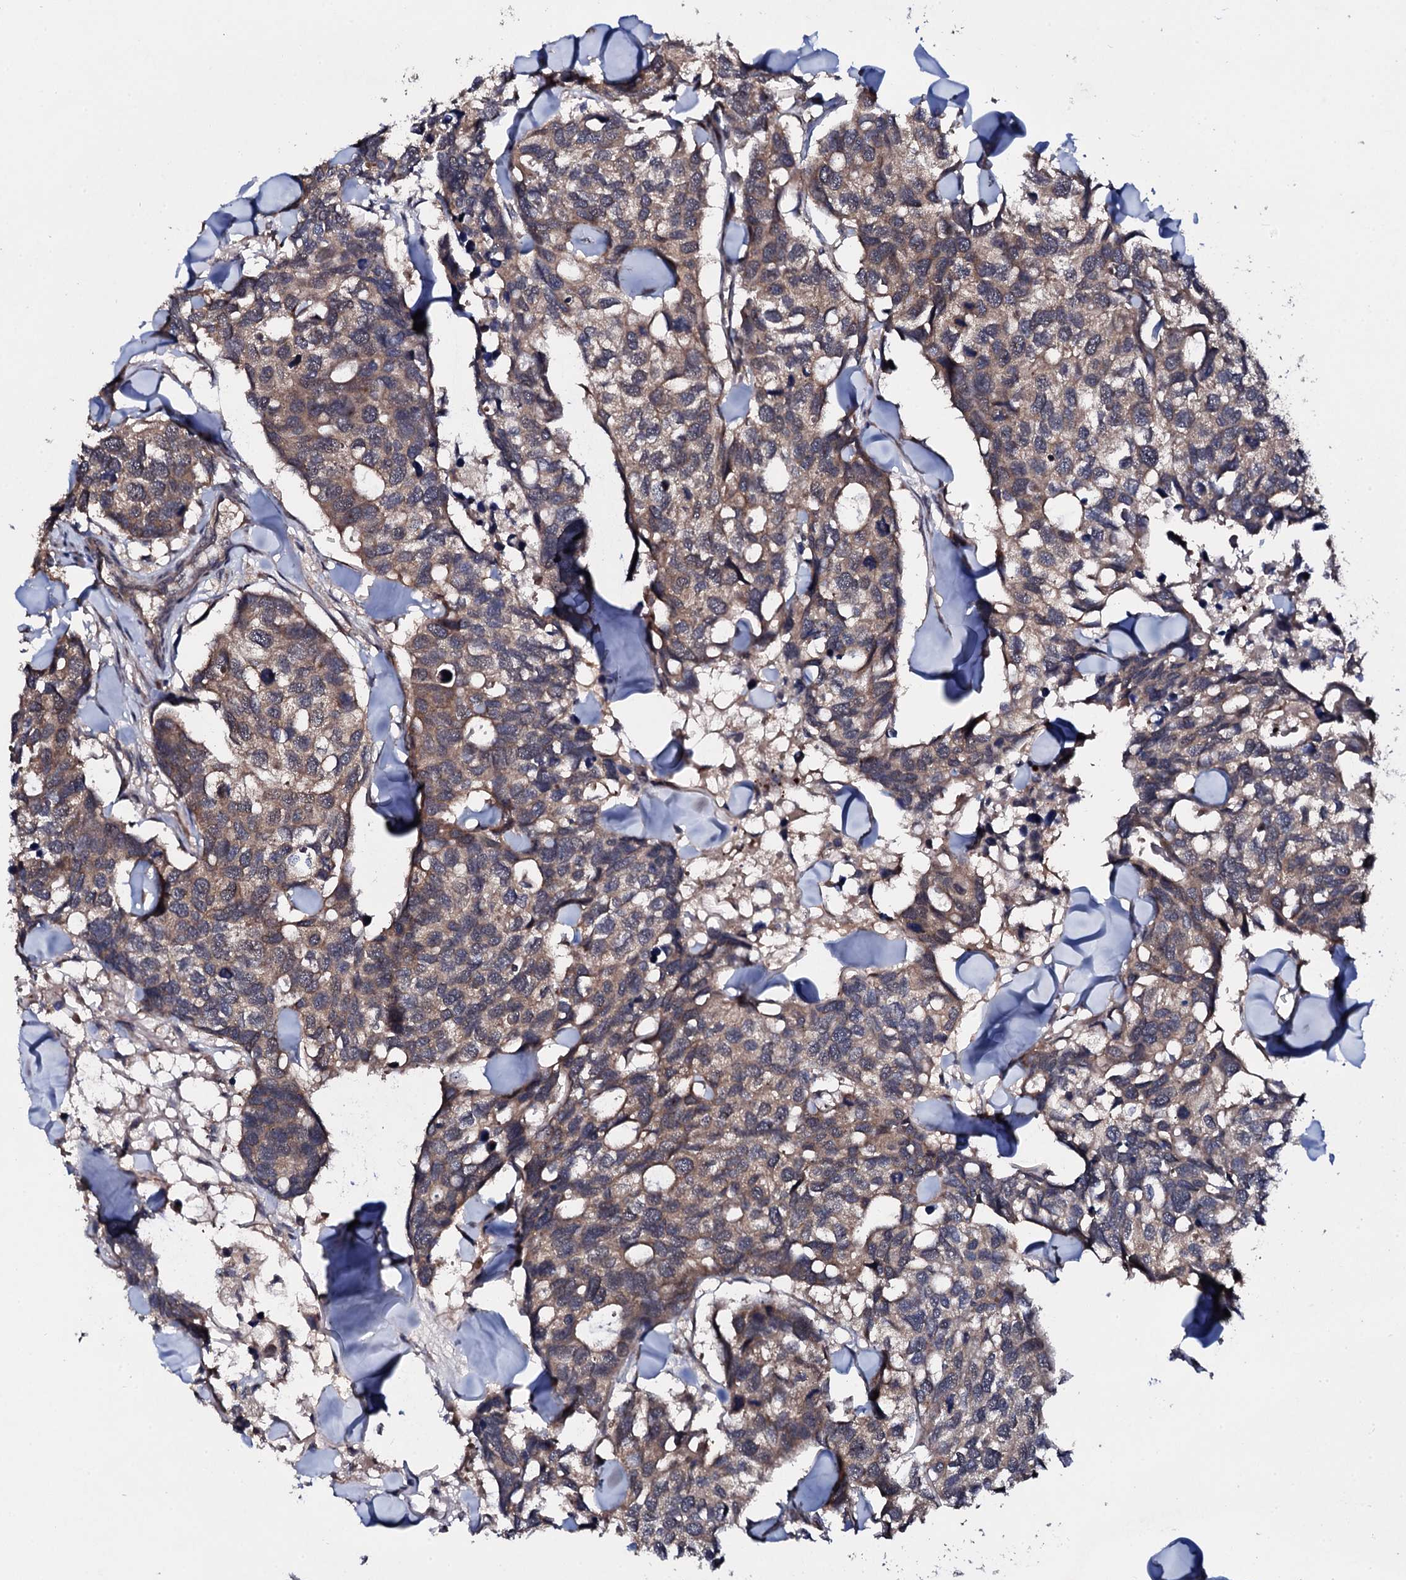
{"staining": {"intensity": "moderate", "quantity": ">75%", "location": "cytoplasmic/membranous"}, "tissue": "breast cancer", "cell_type": "Tumor cells", "image_type": "cancer", "snomed": [{"axis": "morphology", "description": "Duct carcinoma"}, {"axis": "topography", "description": "Breast"}], "caption": "Immunohistochemistry (IHC) (DAB (3,3'-diaminobenzidine)) staining of human breast infiltrating ductal carcinoma exhibits moderate cytoplasmic/membranous protein positivity in about >75% of tumor cells. The protein is shown in brown color, while the nuclei are stained blue.", "gene": "IP6K1", "patient": {"sex": "female", "age": 83}}